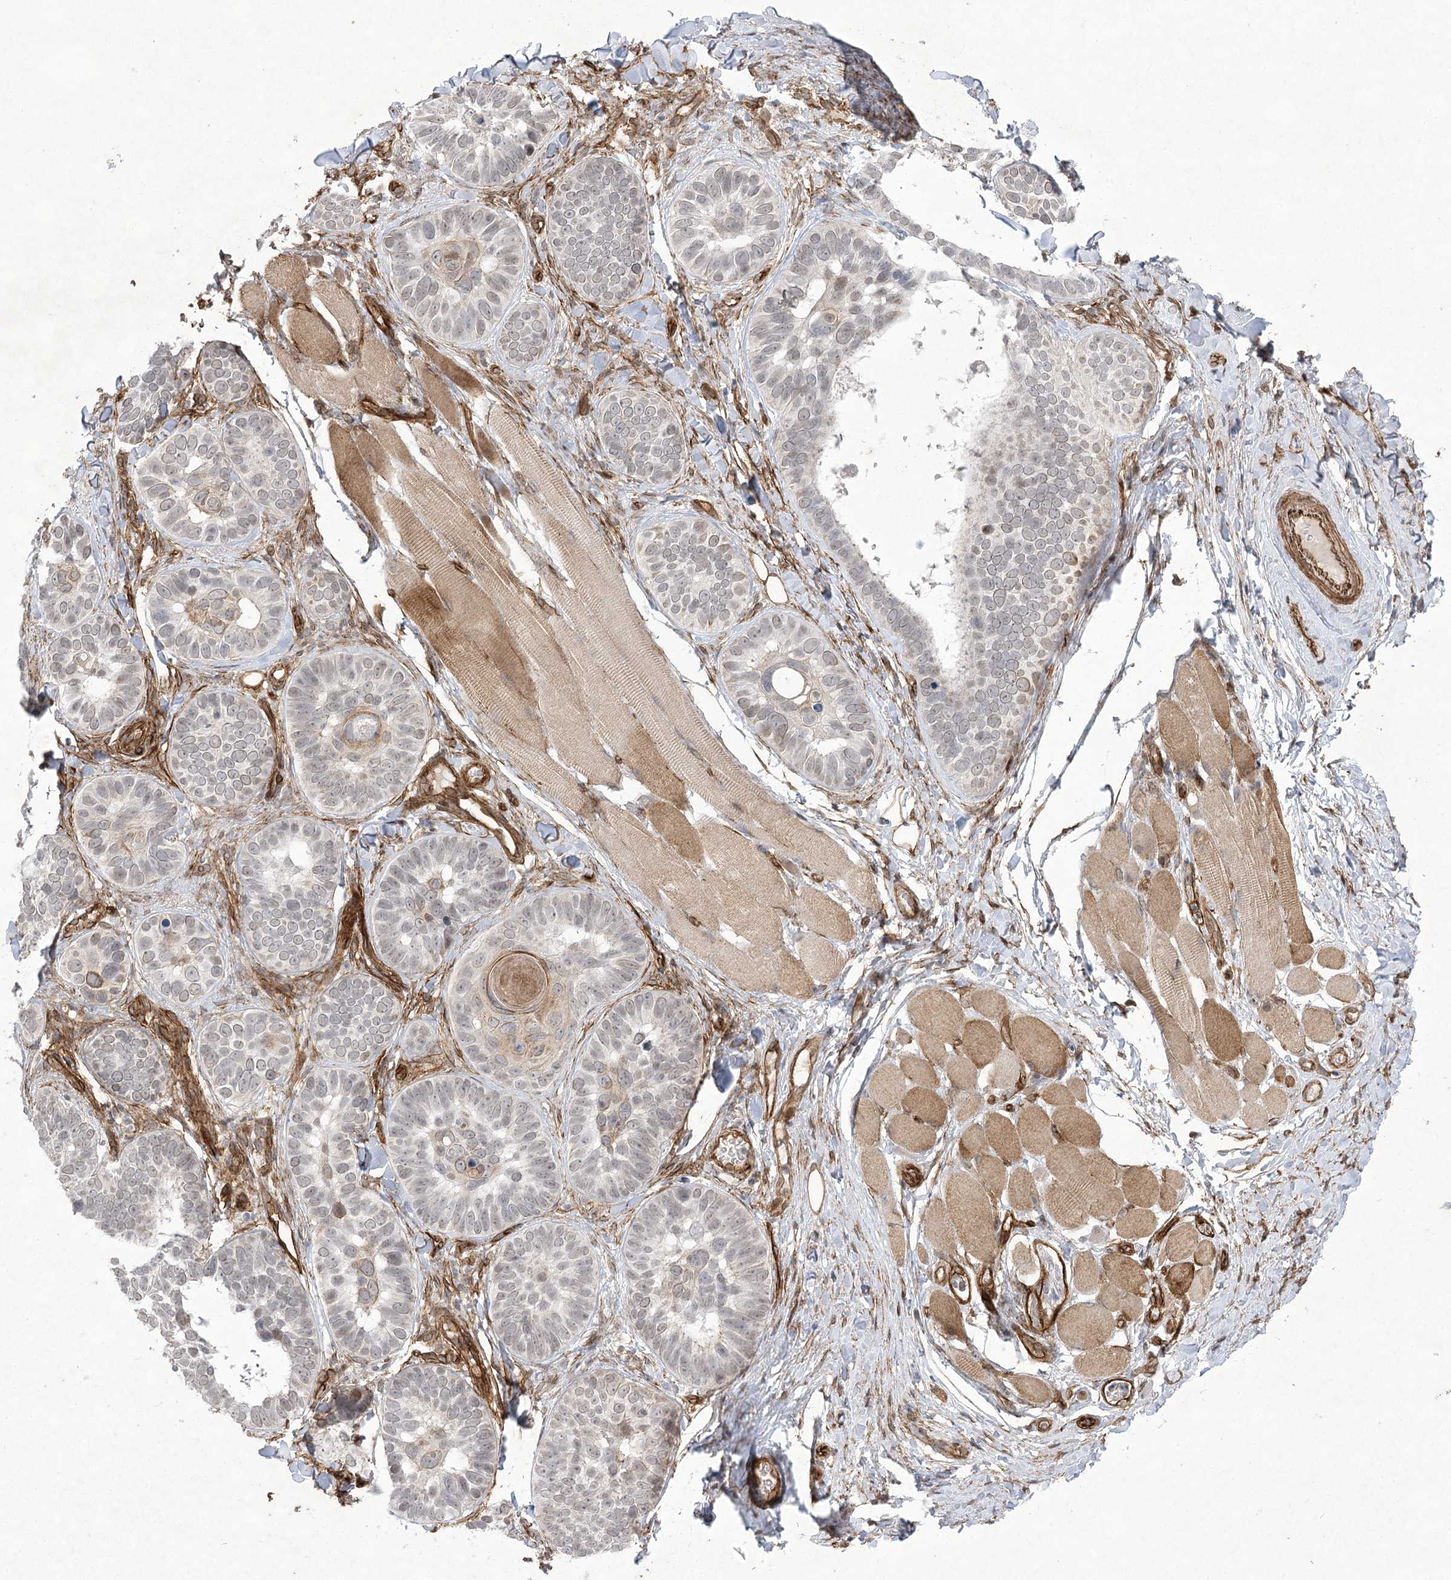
{"staining": {"intensity": "weak", "quantity": ">75%", "location": "nuclear"}, "tissue": "skin cancer", "cell_type": "Tumor cells", "image_type": "cancer", "snomed": [{"axis": "morphology", "description": "Basal cell carcinoma"}, {"axis": "topography", "description": "Skin"}], "caption": "Basal cell carcinoma (skin) stained with immunohistochemistry demonstrates weak nuclear positivity in approximately >75% of tumor cells.", "gene": "AMTN", "patient": {"sex": "male", "age": 62}}